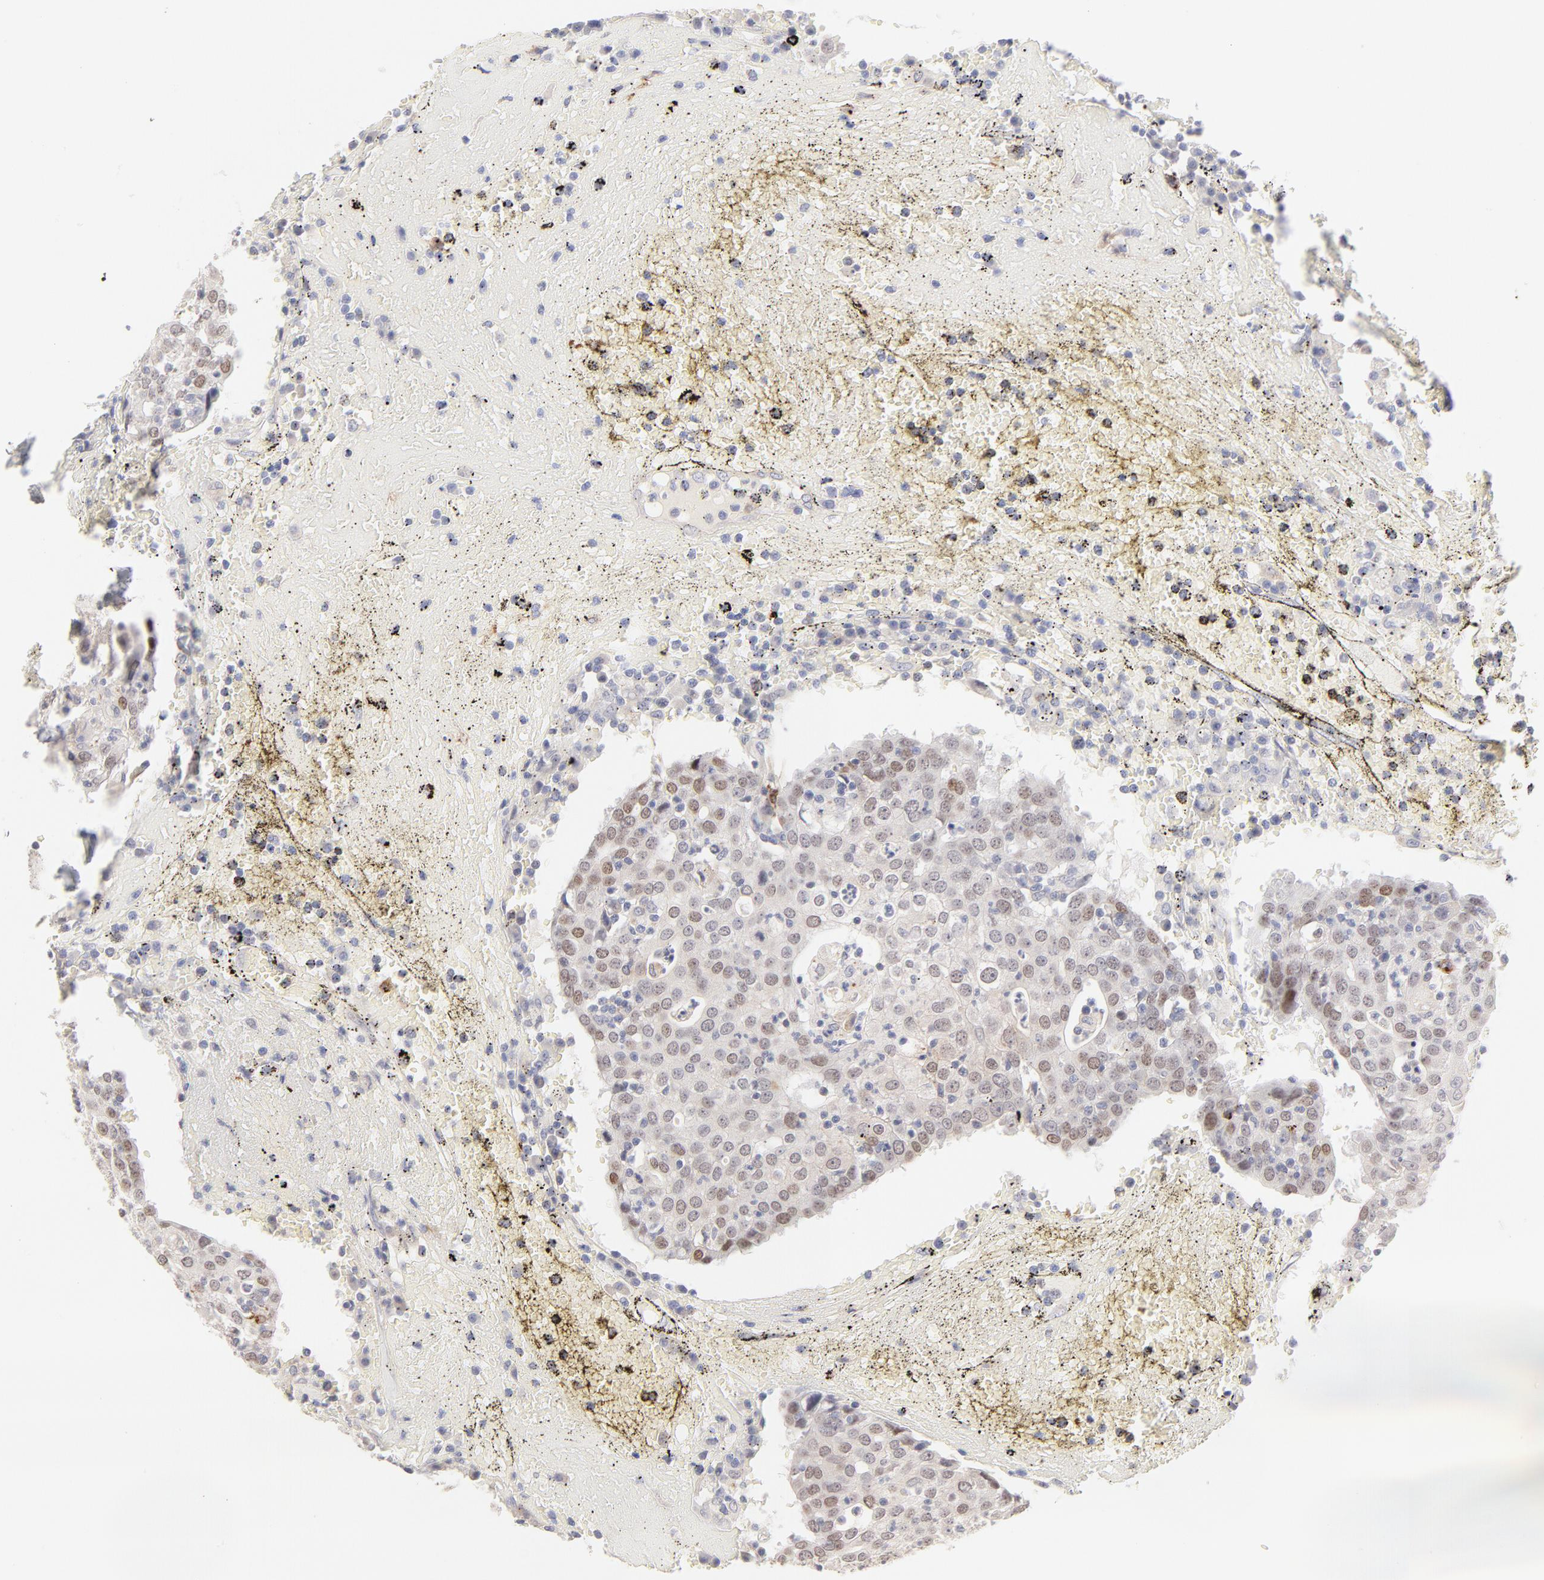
{"staining": {"intensity": "weak", "quantity": "25%-75%", "location": "cytoplasmic/membranous,nuclear"}, "tissue": "head and neck cancer", "cell_type": "Tumor cells", "image_type": "cancer", "snomed": [{"axis": "morphology", "description": "Adenocarcinoma, NOS"}, {"axis": "topography", "description": "Salivary gland"}, {"axis": "topography", "description": "Head-Neck"}], "caption": "Human head and neck adenocarcinoma stained with a brown dye displays weak cytoplasmic/membranous and nuclear positive staining in approximately 25%-75% of tumor cells.", "gene": "ELF3", "patient": {"sex": "female", "age": 65}}